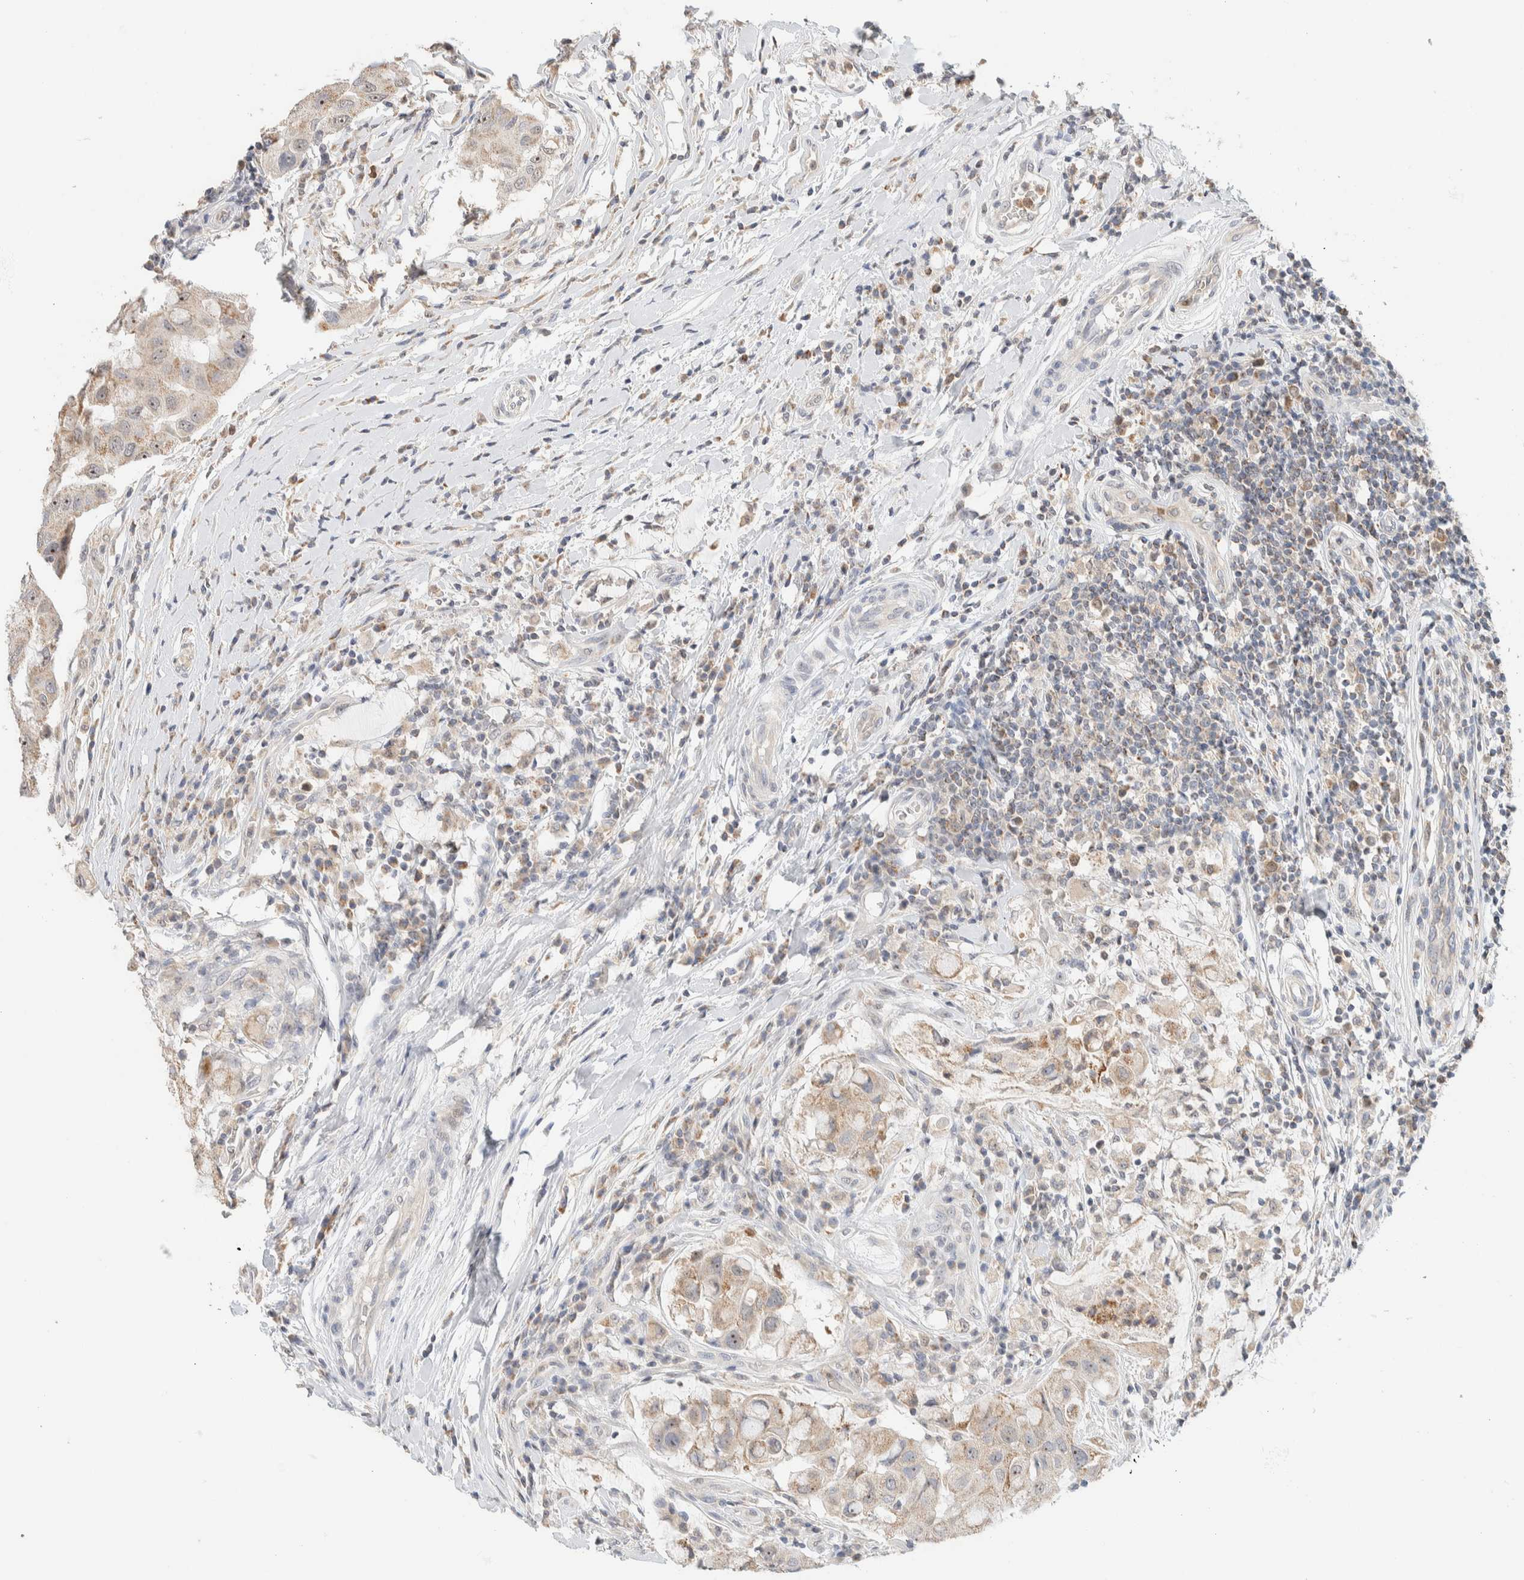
{"staining": {"intensity": "weak", "quantity": ">75%", "location": "cytoplasmic/membranous"}, "tissue": "breast cancer", "cell_type": "Tumor cells", "image_type": "cancer", "snomed": [{"axis": "morphology", "description": "Duct carcinoma"}, {"axis": "topography", "description": "Breast"}], "caption": "Tumor cells display low levels of weak cytoplasmic/membranous positivity in about >75% of cells in breast infiltrating ductal carcinoma.", "gene": "HDHD3", "patient": {"sex": "female", "age": 27}}